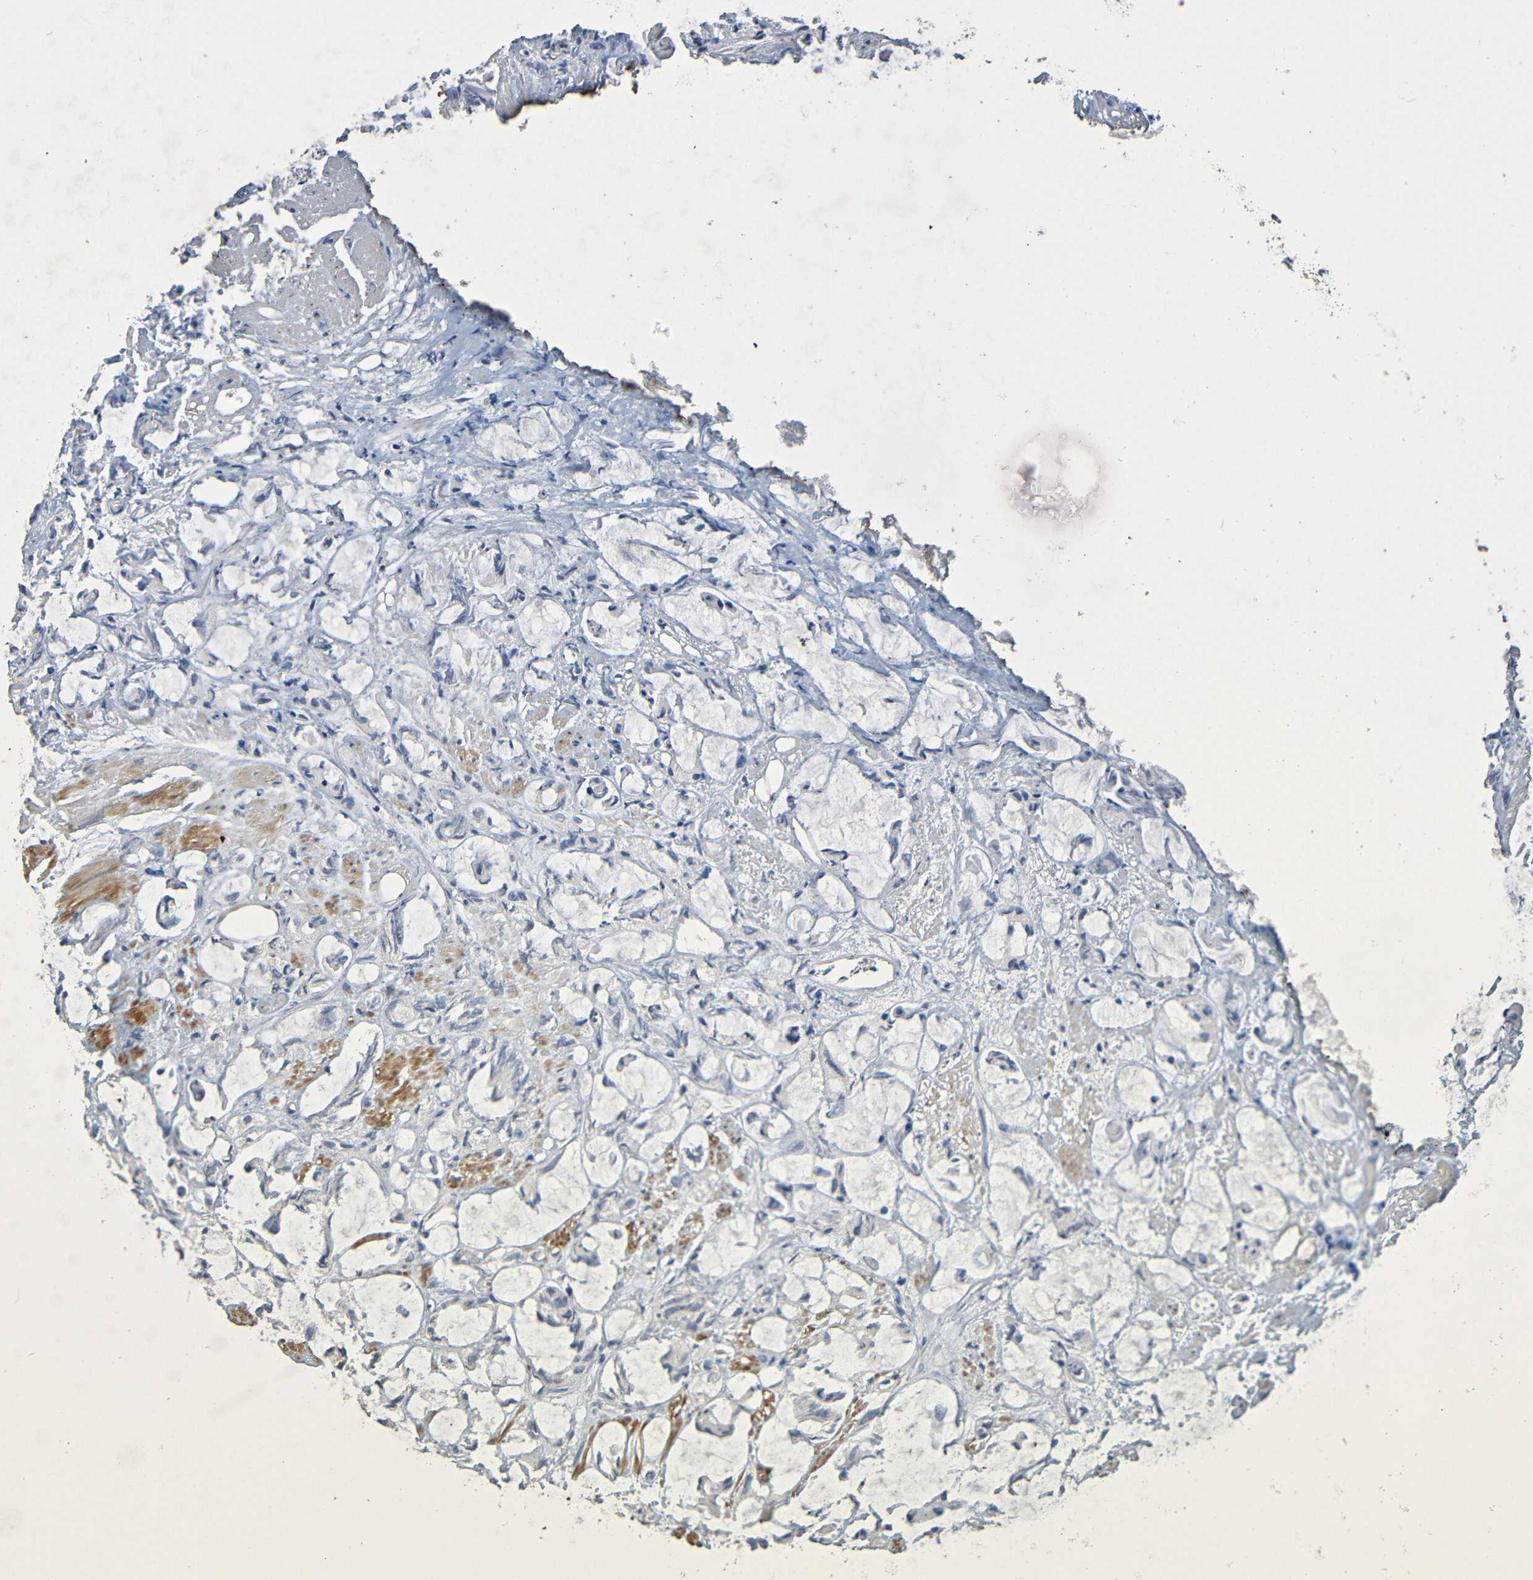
{"staining": {"intensity": "negative", "quantity": "none", "location": "none"}, "tissue": "prostate cancer", "cell_type": "Tumor cells", "image_type": "cancer", "snomed": [{"axis": "morphology", "description": "Adenocarcinoma, High grade"}, {"axis": "topography", "description": "Prostate"}], "caption": "The histopathology image shows no significant positivity in tumor cells of prostate cancer.", "gene": "CYP4F2", "patient": {"sex": "male", "age": 85}}